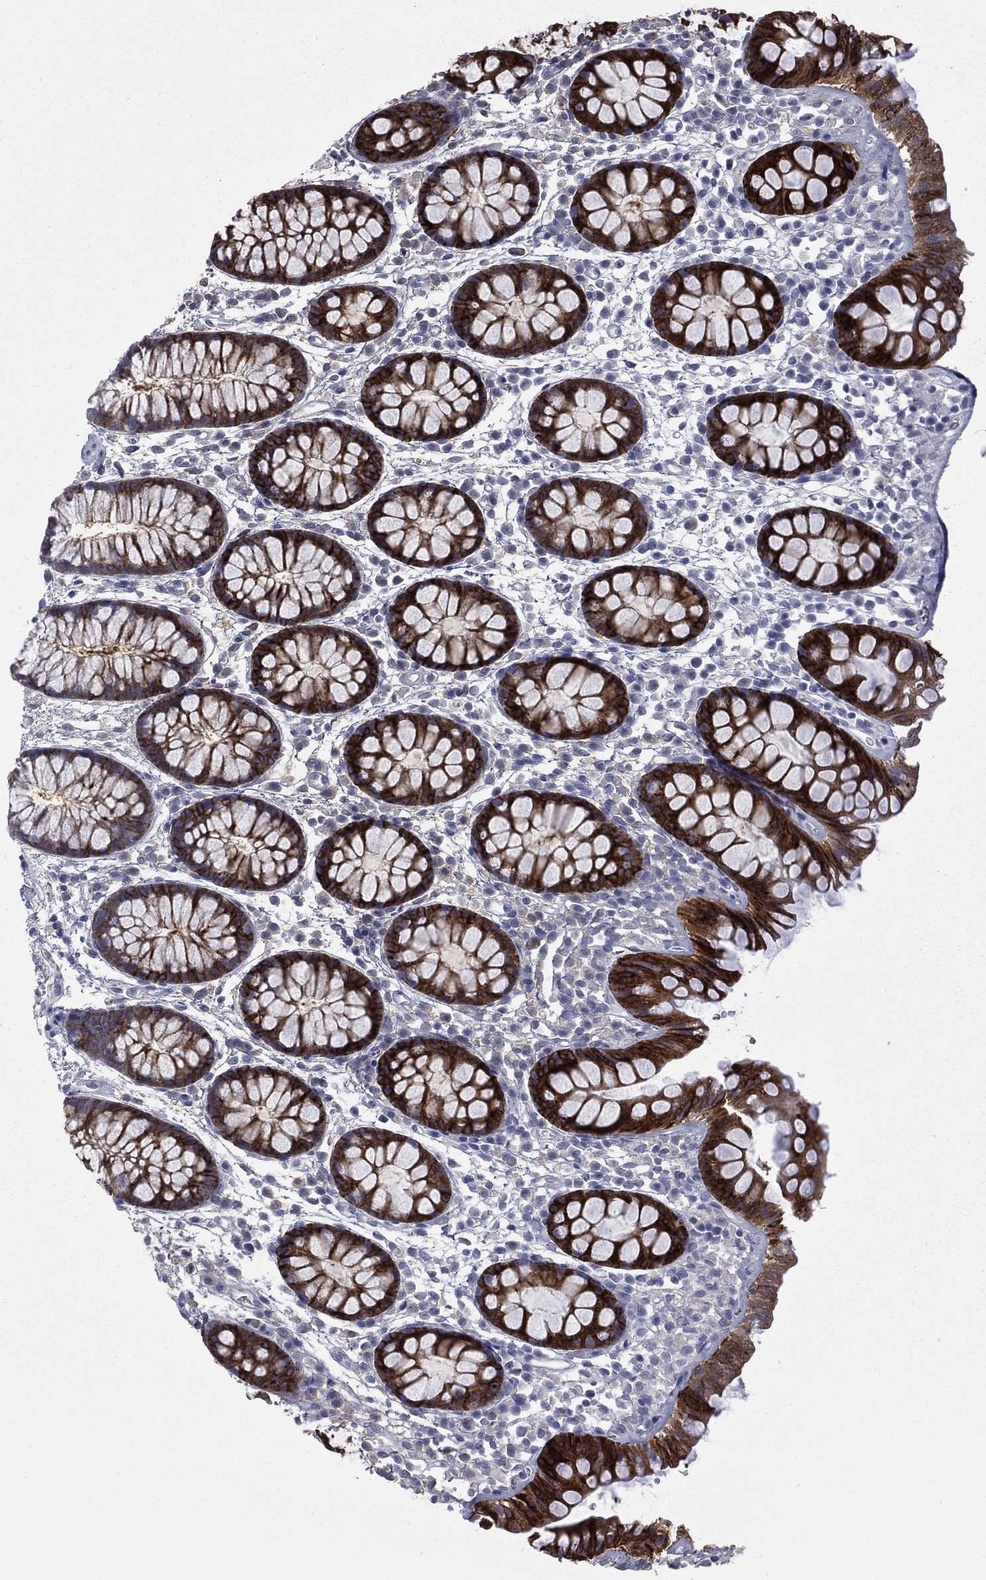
{"staining": {"intensity": "negative", "quantity": "none", "location": "none"}, "tissue": "colon", "cell_type": "Endothelial cells", "image_type": "normal", "snomed": [{"axis": "morphology", "description": "Normal tissue, NOS"}, {"axis": "topography", "description": "Colon"}], "caption": "Immunohistochemistry (IHC) image of unremarkable colon: human colon stained with DAB exhibits no significant protein expression in endothelial cells. (DAB (3,3'-diaminobenzidine) immunohistochemistry, high magnification).", "gene": "CES2", "patient": {"sex": "male", "age": 76}}